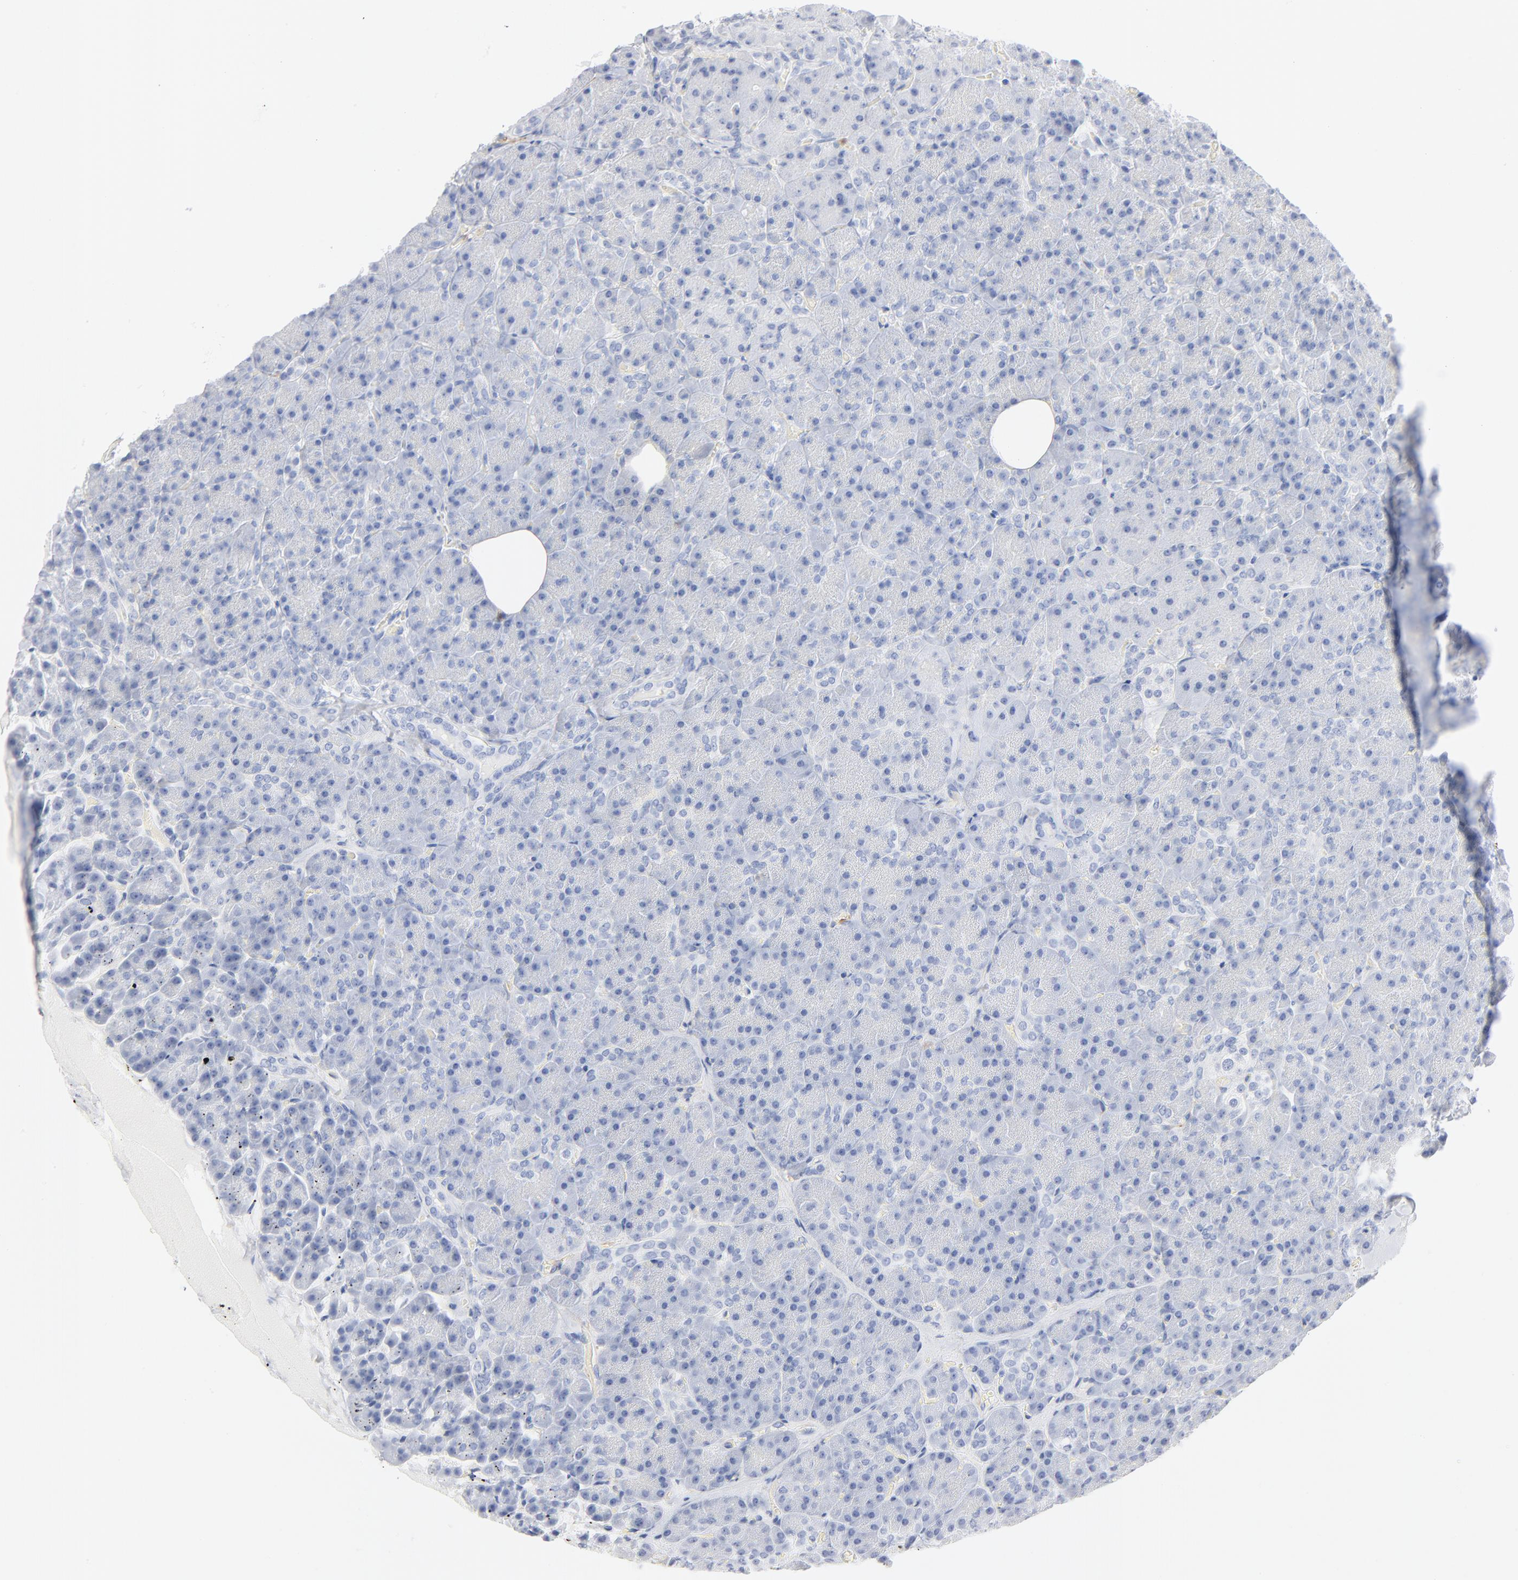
{"staining": {"intensity": "negative", "quantity": "none", "location": "none"}, "tissue": "pancreas", "cell_type": "Exocrine glandular cells", "image_type": "normal", "snomed": [{"axis": "morphology", "description": "Normal tissue, NOS"}, {"axis": "topography", "description": "Pancreas"}], "caption": "Exocrine glandular cells show no significant protein positivity in benign pancreas. (DAB (3,3'-diaminobenzidine) IHC, high magnification).", "gene": "AGTR1", "patient": {"sex": "female", "age": 35}}